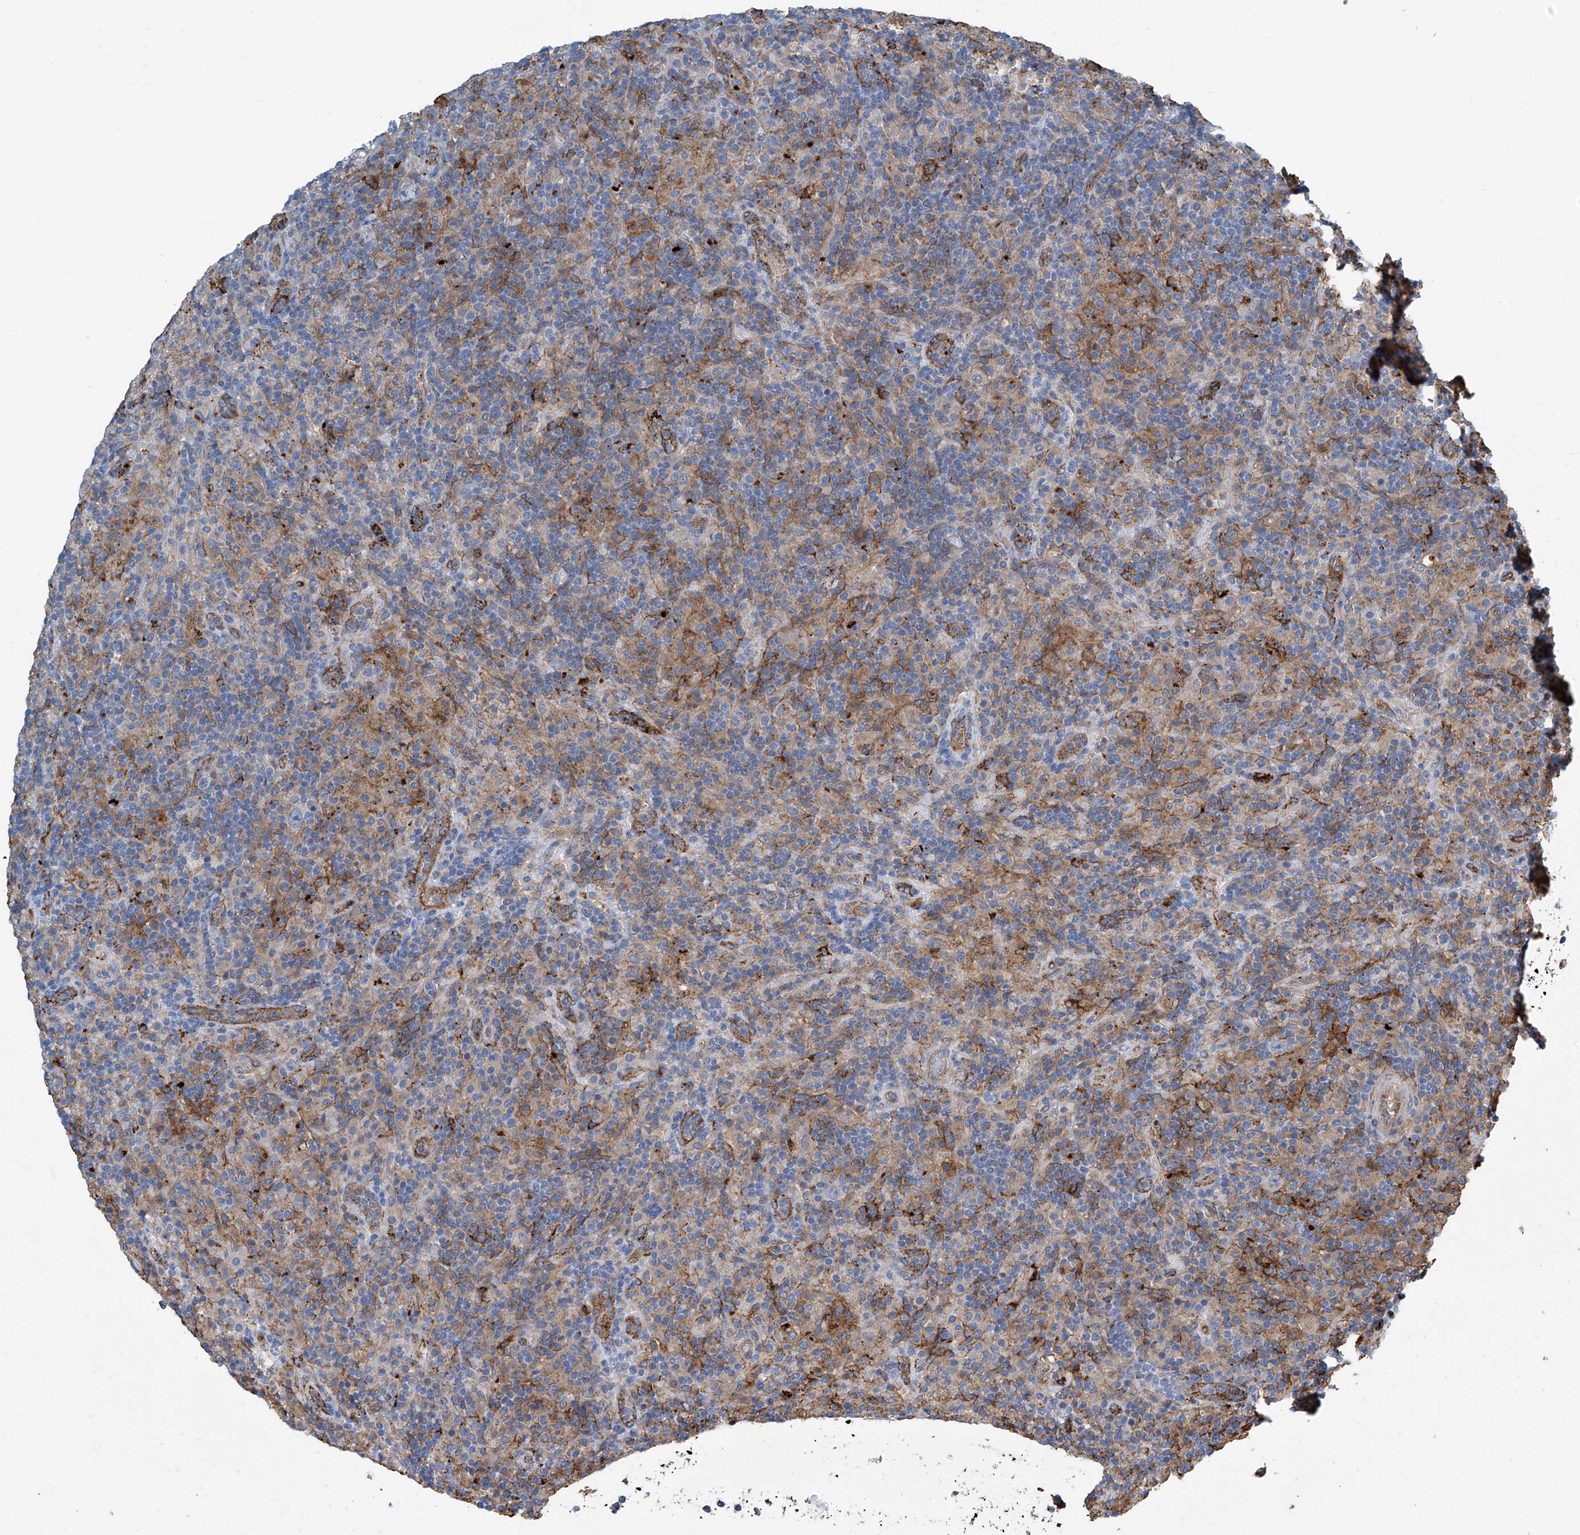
{"staining": {"intensity": "negative", "quantity": "none", "location": "none"}, "tissue": "lymphoma", "cell_type": "Tumor cells", "image_type": "cancer", "snomed": [{"axis": "morphology", "description": "Hodgkin's disease, NOS"}, {"axis": "topography", "description": "Lymph node"}], "caption": "Tumor cells show no significant positivity in lymphoma.", "gene": "FAM167A", "patient": {"sex": "male", "age": 70}}